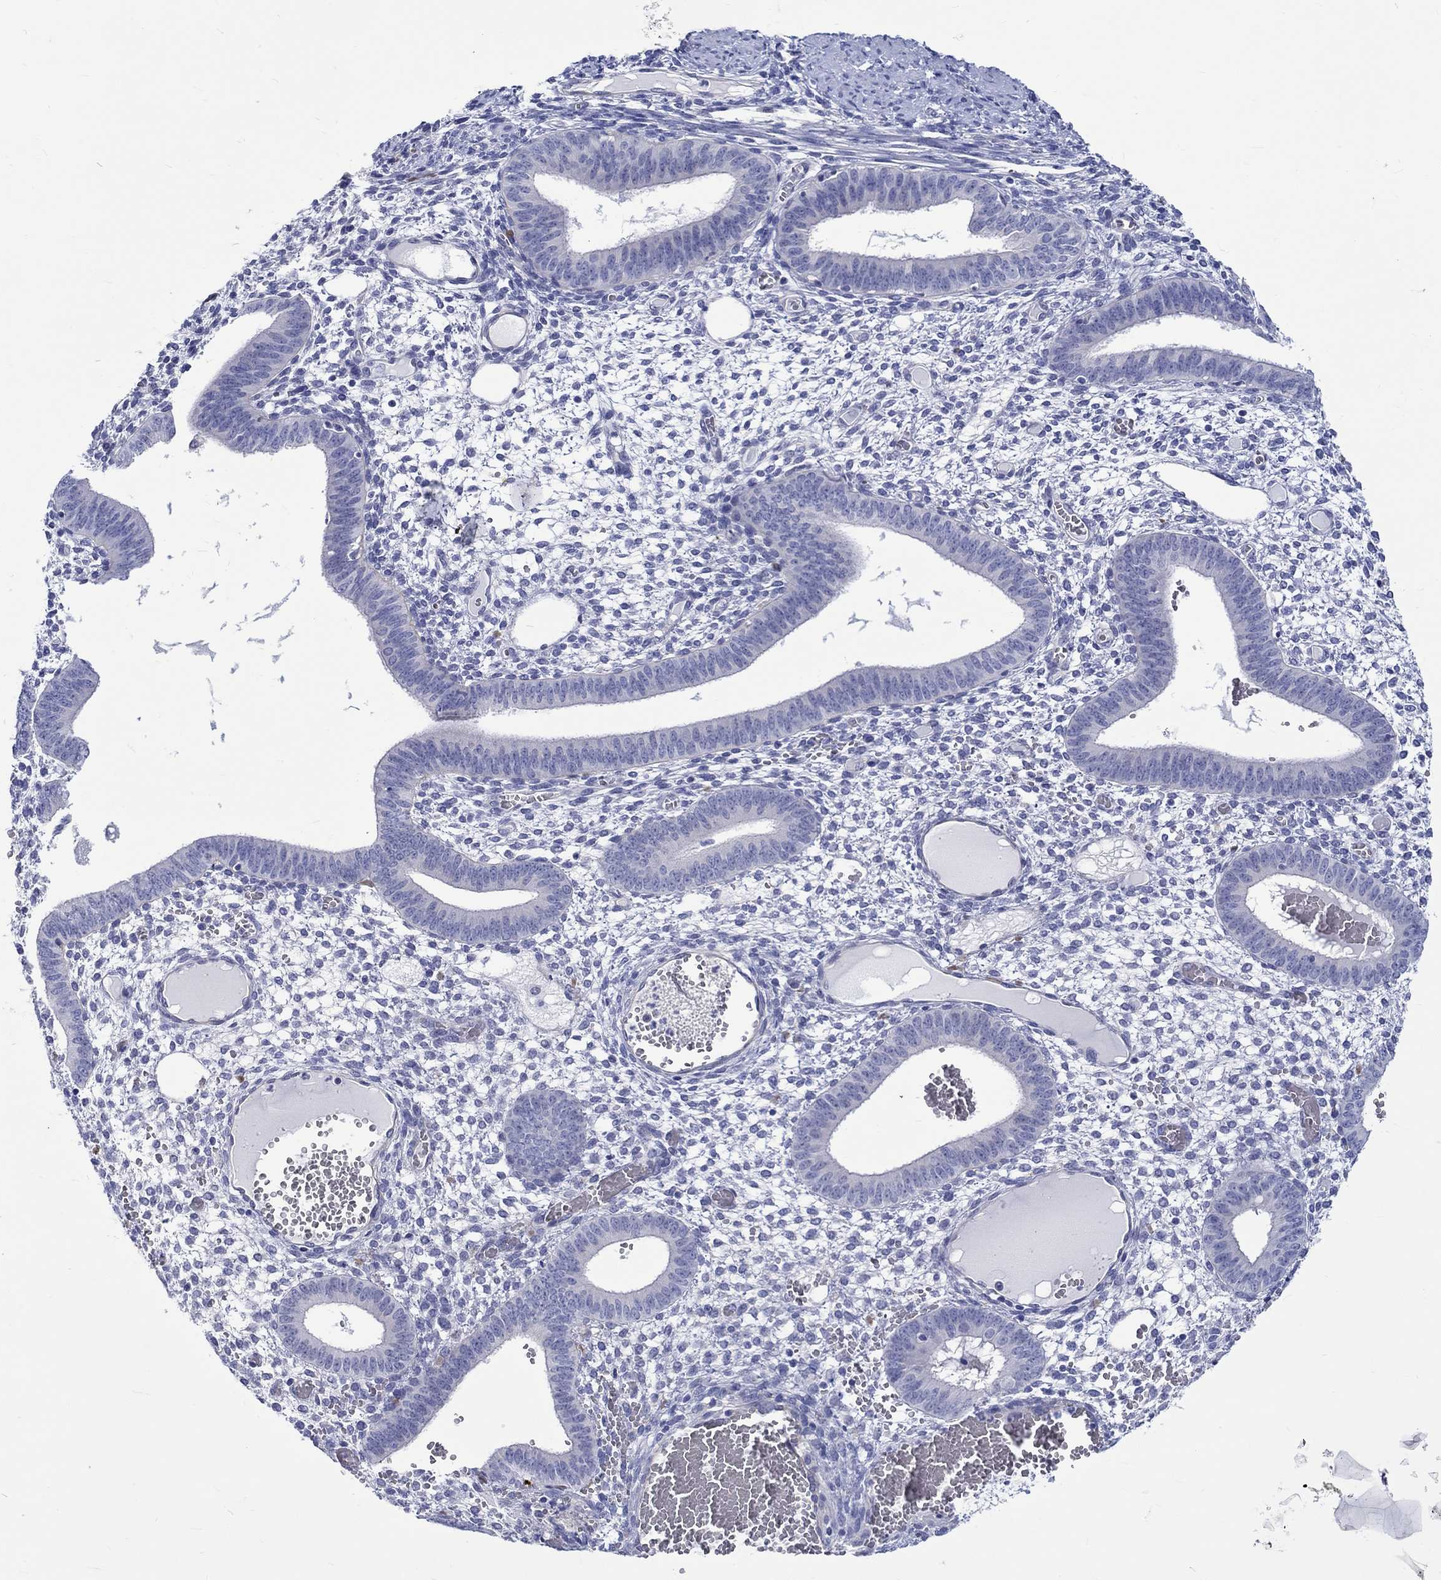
{"staining": {"intensity": "negative", "quantity": "none", "location": "none"}, "tissue": "endometrium", "cell_type": "Cells in endometrial stroma", "image_type": "normal", "snomed": [{"axis": "morphology", "description": "Normal tissue, NOS"}, {"axis": "topography", "description": "Endometrium"}], "caption": "IHC image of benign endometrium stained for a protein (brown), which demonstrates no expression in cells in endometrial stroma. (Brightfield microscopy of DAB immunohistochemistry at high magnification).", "gene": "SH2D7", "patient": {"sex": "female", "age": 42}}